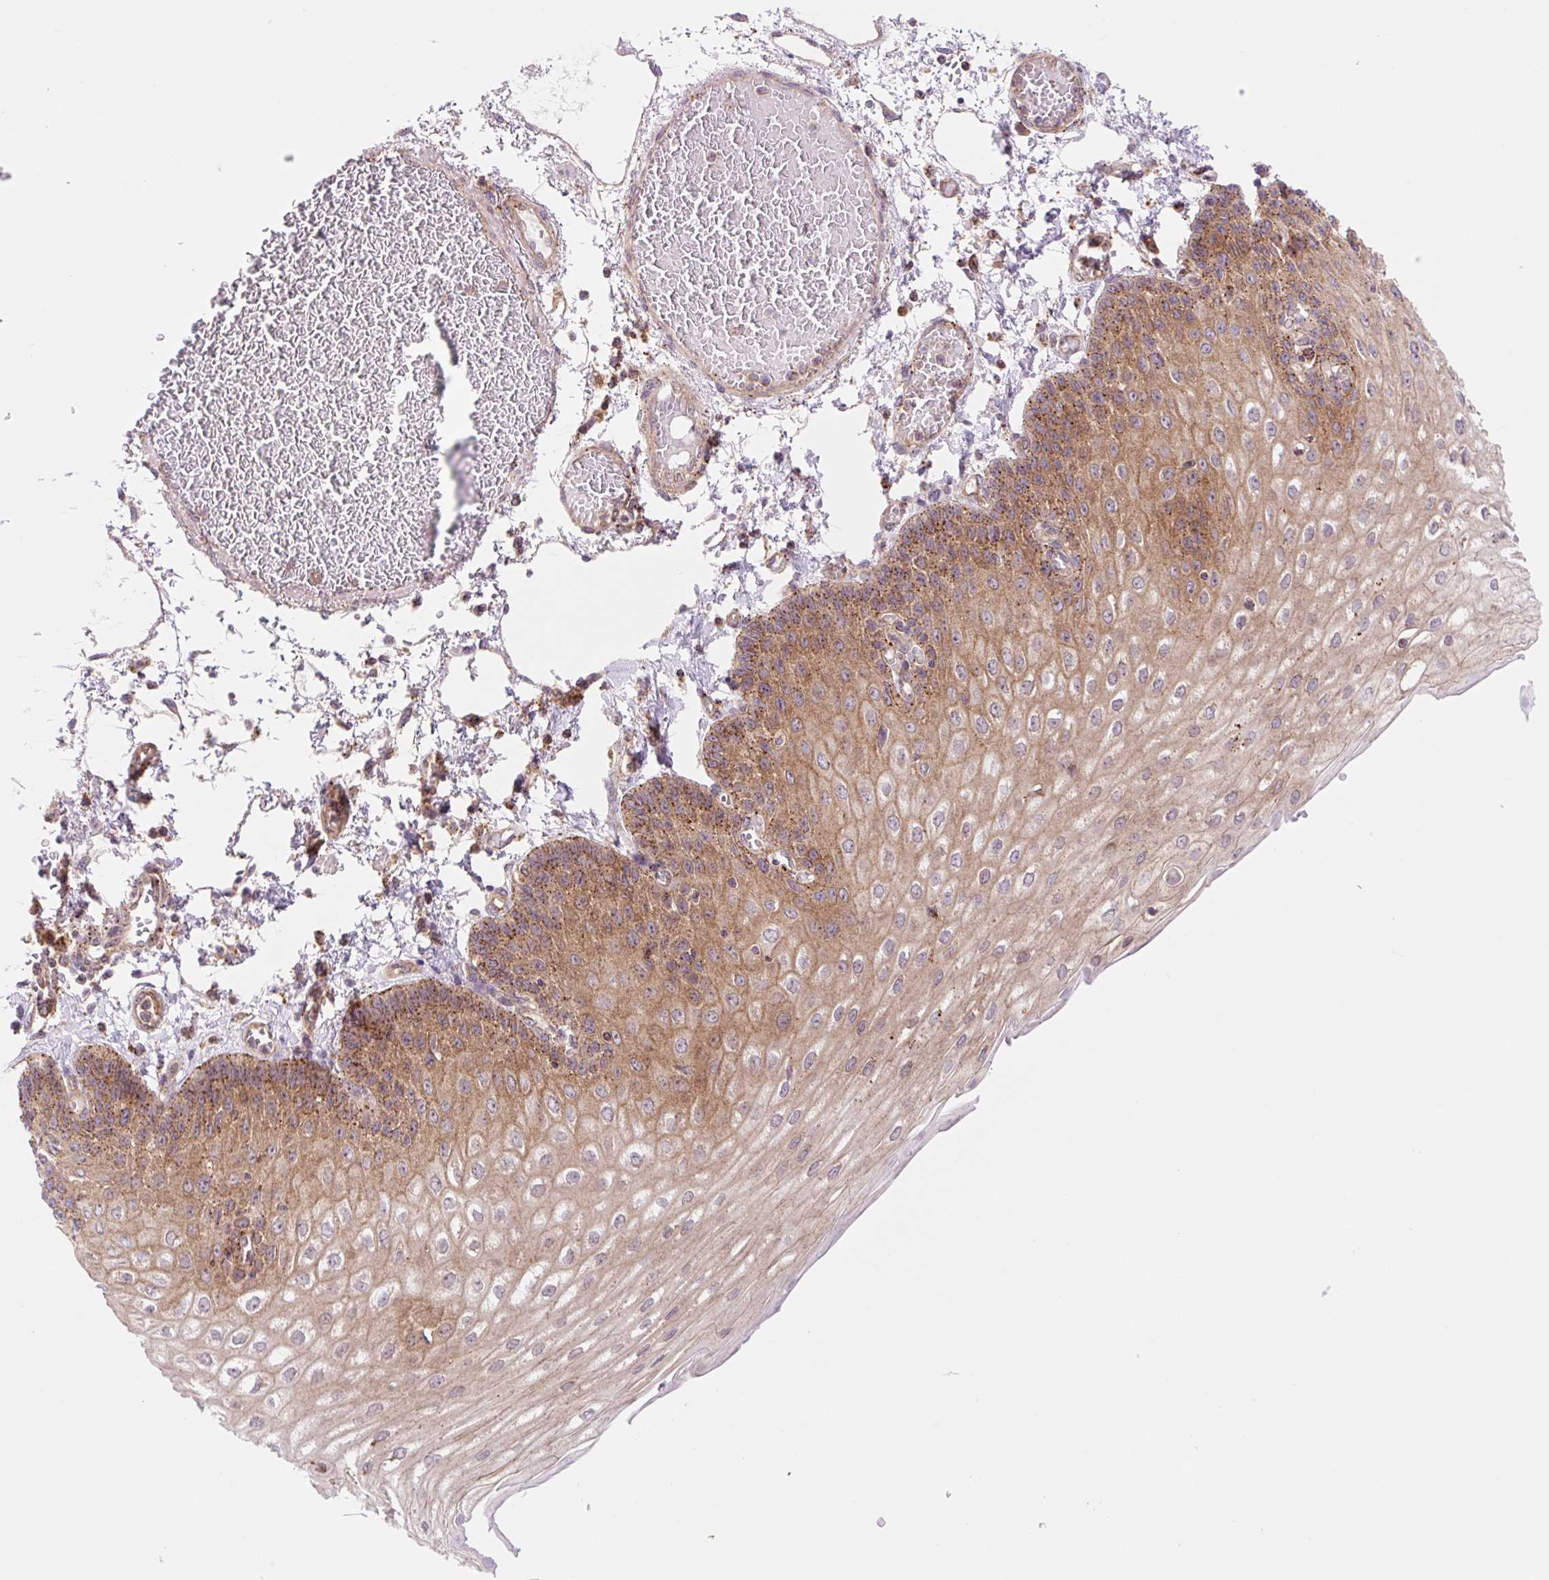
{"staining": {"intensity": "strong", "quantity": ">75%", "location": "cytoplasmic/membranous"}, "tissue": "esophagus", "cell_type": "Squamous epithelial cells", "image_type": "normal", "snomed": [{"axis": "morphology", "description": "Normal tissue, NOS"}, {"axis": "morphology", "description": "Adenocarcinoma, NOS"}, {"axis": "topography", "description": "Esophagus"}], "caption": "Esophagus stained with immunohistochemistry (IHC) displays strong cytoplasmic/membranous staining in approximately >75% of squamous epithelial cells.", "gene": "VPS4A", "patient": {"sex": "male", "age": 81}}